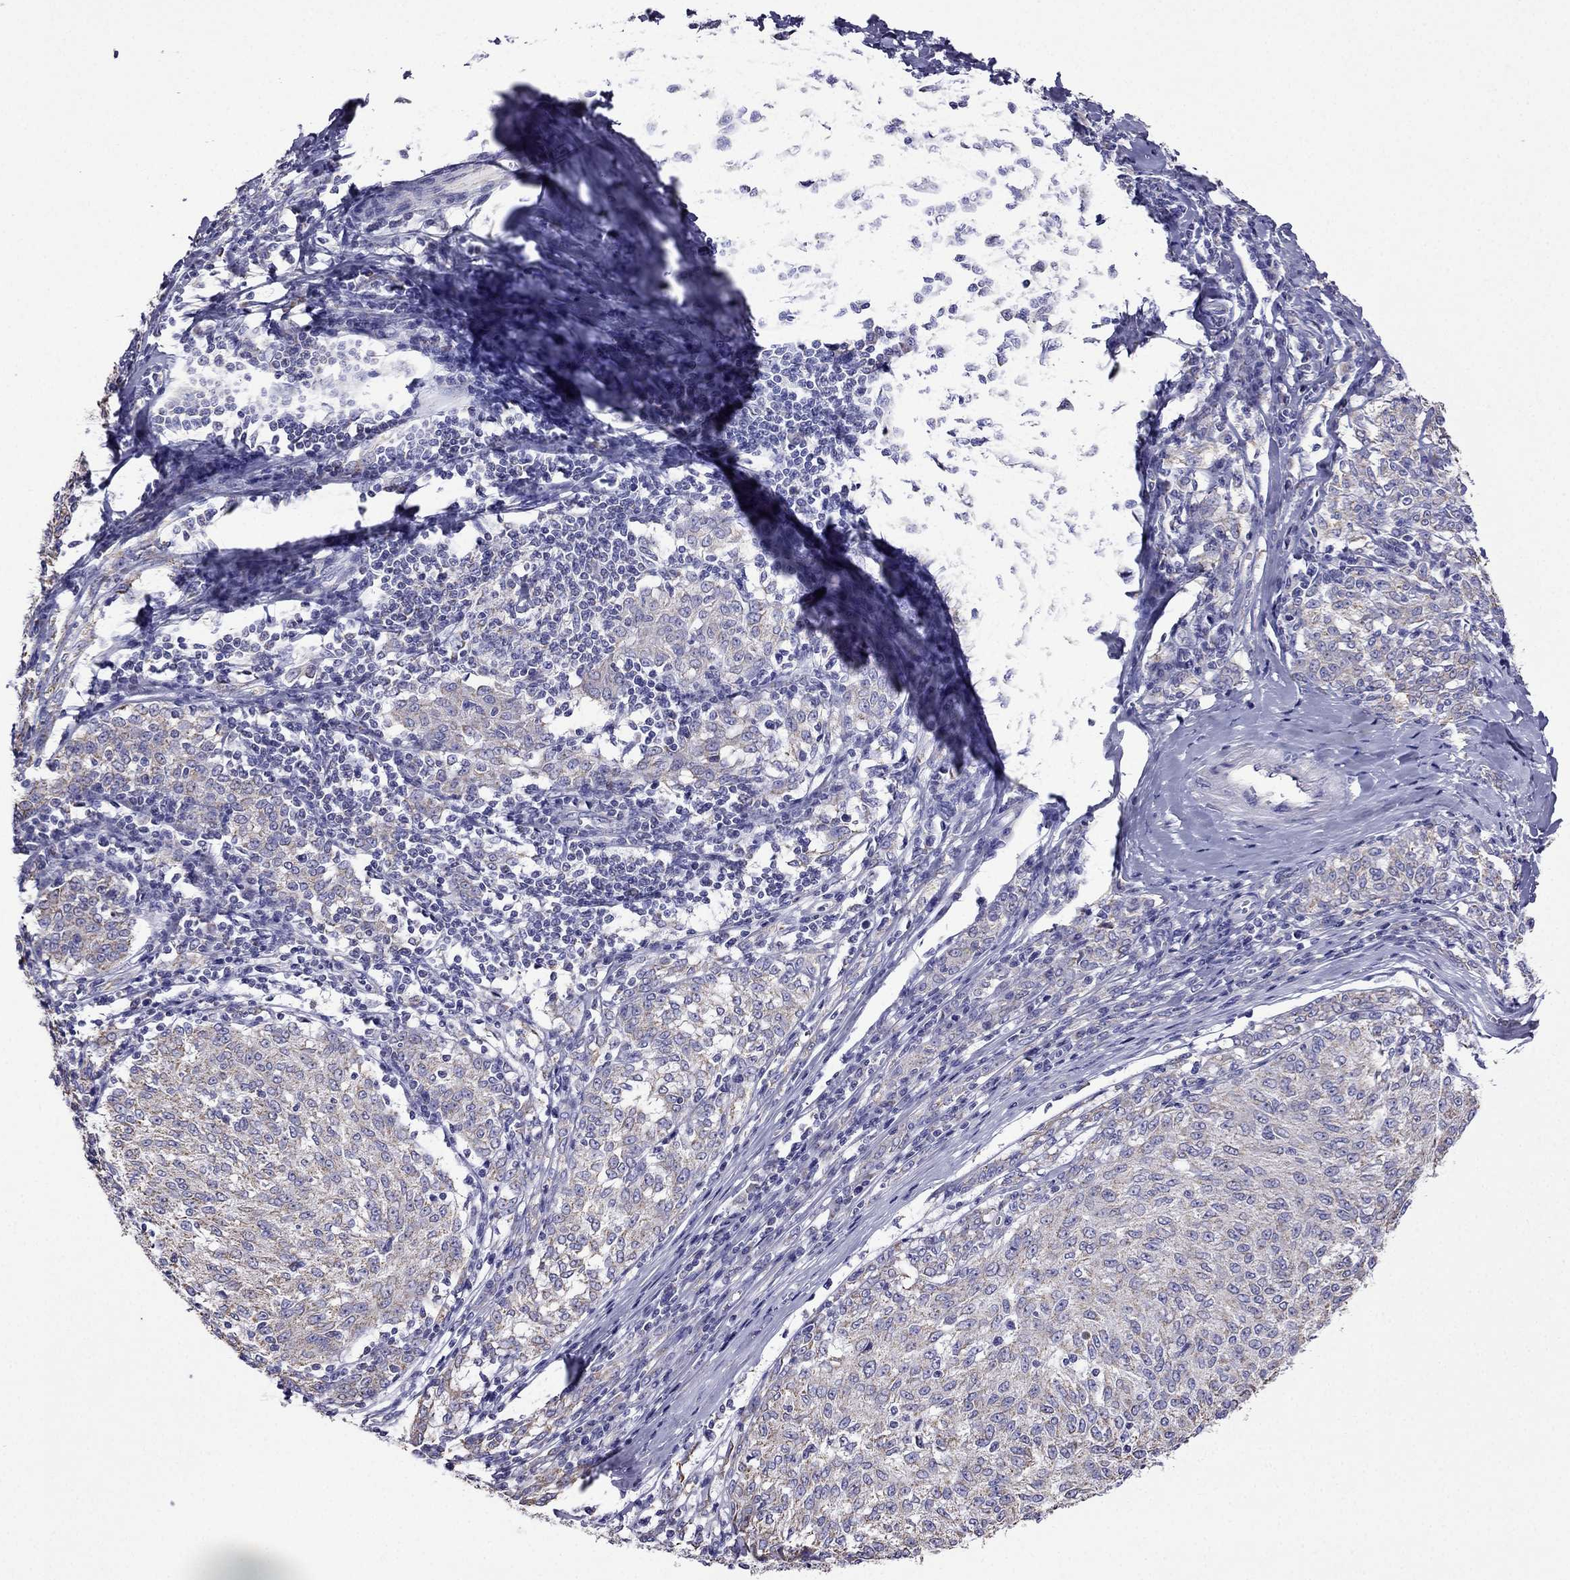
{"staining": {"intensity": "weak", "quantity": "<25%", "location": "cytoplasmic/membranous"}, "tissue": "melanoma", "cell_type": "Tumor cells", "image_type": "cancer", "snomed": [{"axis": "morphology", "description": "Malignant melanoma, NOS"}, {"axis": "topography", "description": "Skin"}], "caption": "Melanoma stained for a protein using immunohistochemistry displays no positivity tumor cells.", "gene": "DSC1", "patient": {"sex": "female", "age": 72}}